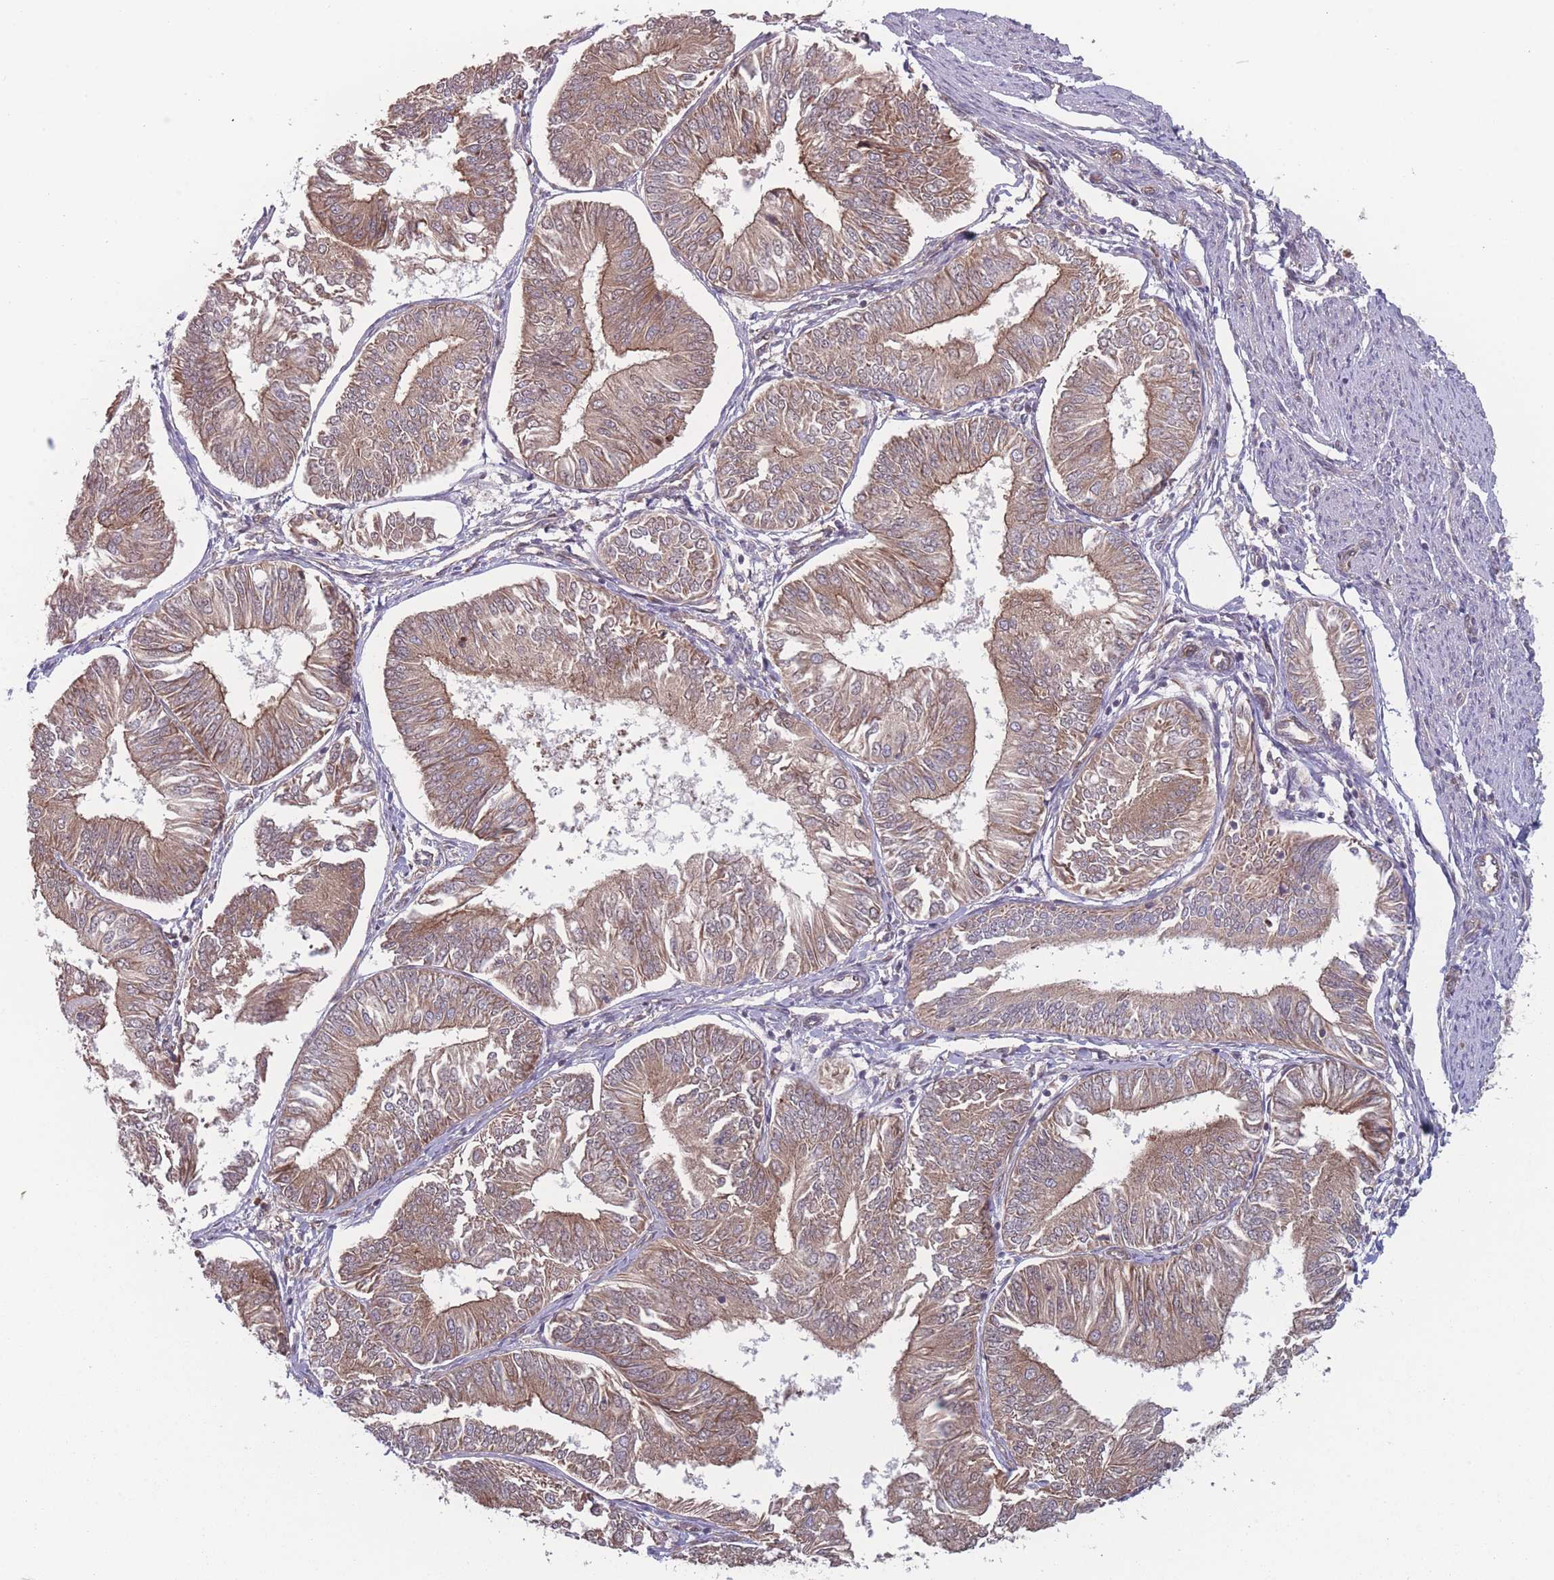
{"staining": {"intensity": "moderate", "quantity": ">75%", "location": "cytoplasmic/membranous"}, "tissue": "endometrial cancer", "cell_type": "Tumor cells", "image_type": "cancer", "snomed": [{"axis": "morphology", "description": "Adenocarcinoma, NOS"}, {"axis": "topography", "description": "Endometrium"}], "caption": "A brown stain labels moderate cytoplasmic/membranous staining of a protein in human endometrial cancer (adenocarcinoma) tumor cells. (DAB (3,3'-diaminobenzidine) IHC, brown staining for protein, blue staining for nuclei).", "gene": "RPS18", "patient": {"sex": "female", "age": 58}}